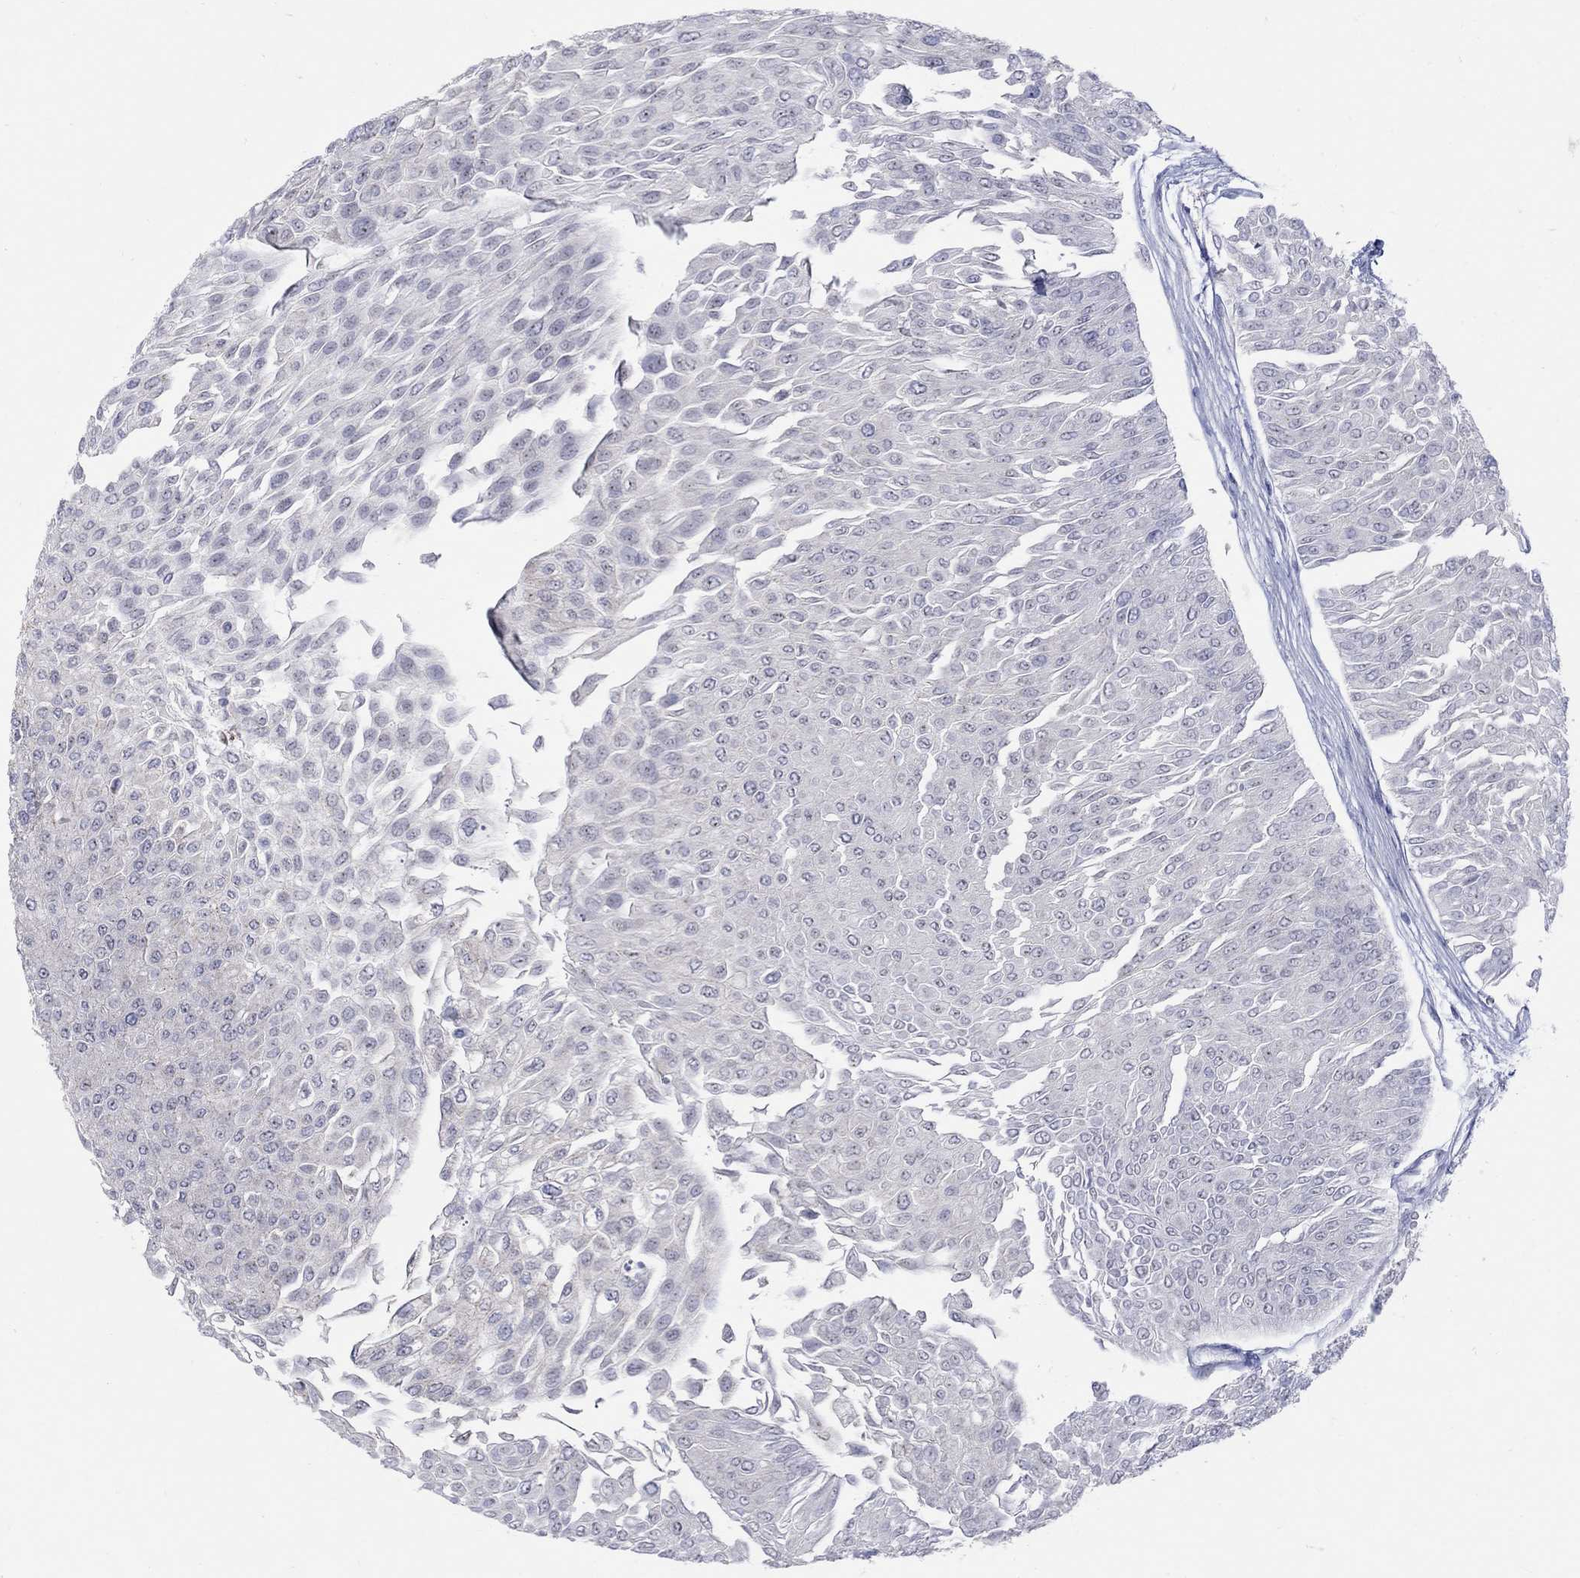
{"staining": {"intensity": "negative", "quantity": "none", "location": "none"}, "tissue": "urothelial cancer", "cell_type": "Tumor cells", "image_type": "cancer", "snomed": [{"axis": "morphology", "description": "Urothelial carcinoma, Low grade"}, {"axis": "topography", "description": "Urinary bladder"}], "caption": "DAB (3,3'-diaminobenzidine) immunohistochemical staining of low-grade urothelial carcinoma demonstrates no significant expression in tumor cells.", "gene": "REEP2", "patient": {"sex": "male", "age": 67}}